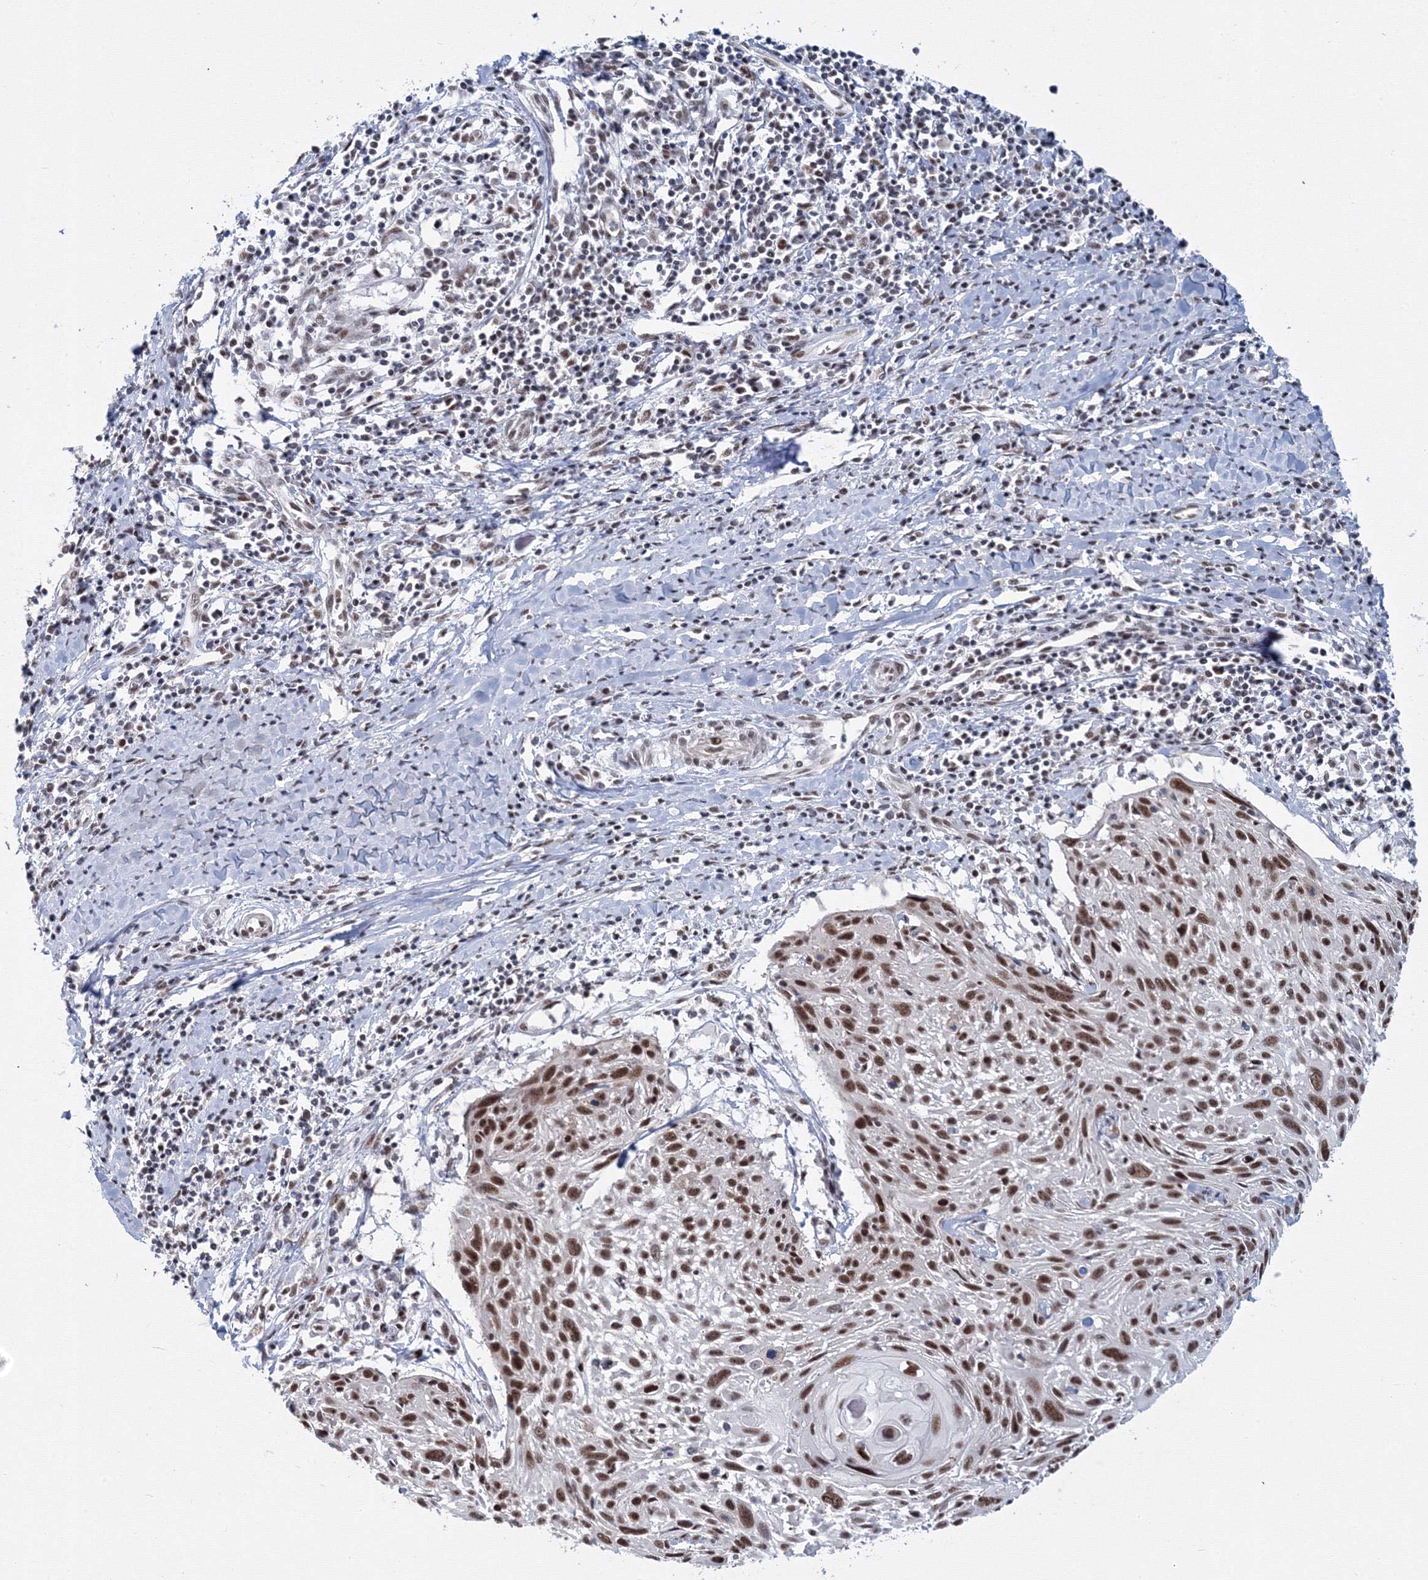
{"staining": {"intensity": "strong", "quantity": ">75%", "location": "nuclear"}, "tissue": "cervical cancer", "cell_type": "Tumor cells", "image_type": "cancer", "snomed": [{"axis": "morphology", "description": "Squamous cell carcinoma, NOS"}, {"axis": "topography", "description": "Cervix"}], "caption": "IHC histopathology image of neoplastic tissue: squamous cell carcinoma (cervical) stained using IHC demonstrates high levels of strong protein expression localized specifically in the nuclear of tumor cells, appearing as a nuclear brown color.", "gene": "SF3B6", "patient": {"sex": "female", "age": 51}}